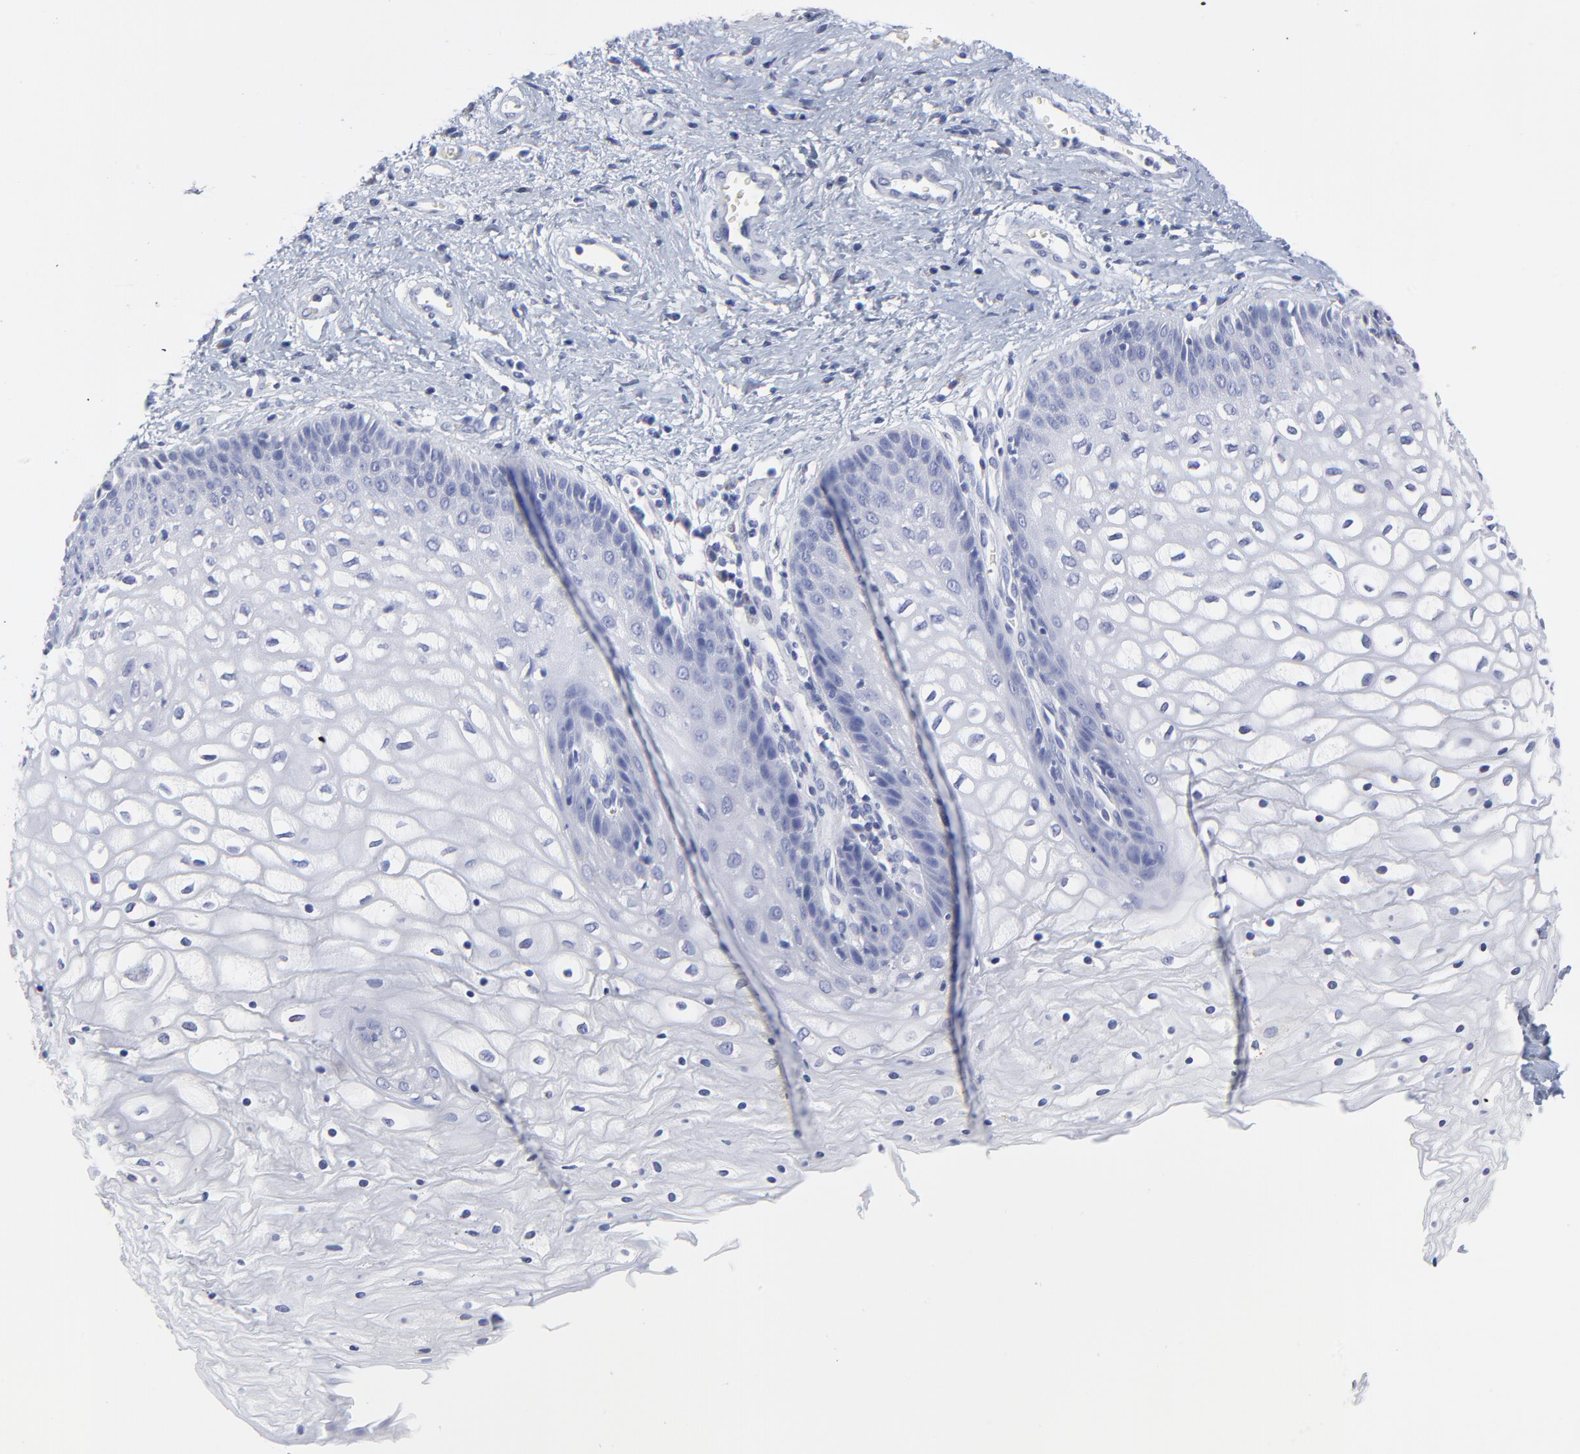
{"staining": {"intensity": "negative", "quantity": "none", "location": "none"}, "tissue": "vagina", "cell_type": "Squamous epithelial cells", "image_type": "normal", "snomed": [{"axis": "morphology", "description": "Normal tissue, NOS"}, {"axis": "topography", "description": "Vagina"}], "caption": "This is an IHC photomicrograph of normal vagina. There is no expression in squamous epithelial cells.", "gene": "DUSP9", "patient": {"sex": "female", "age": 34}}